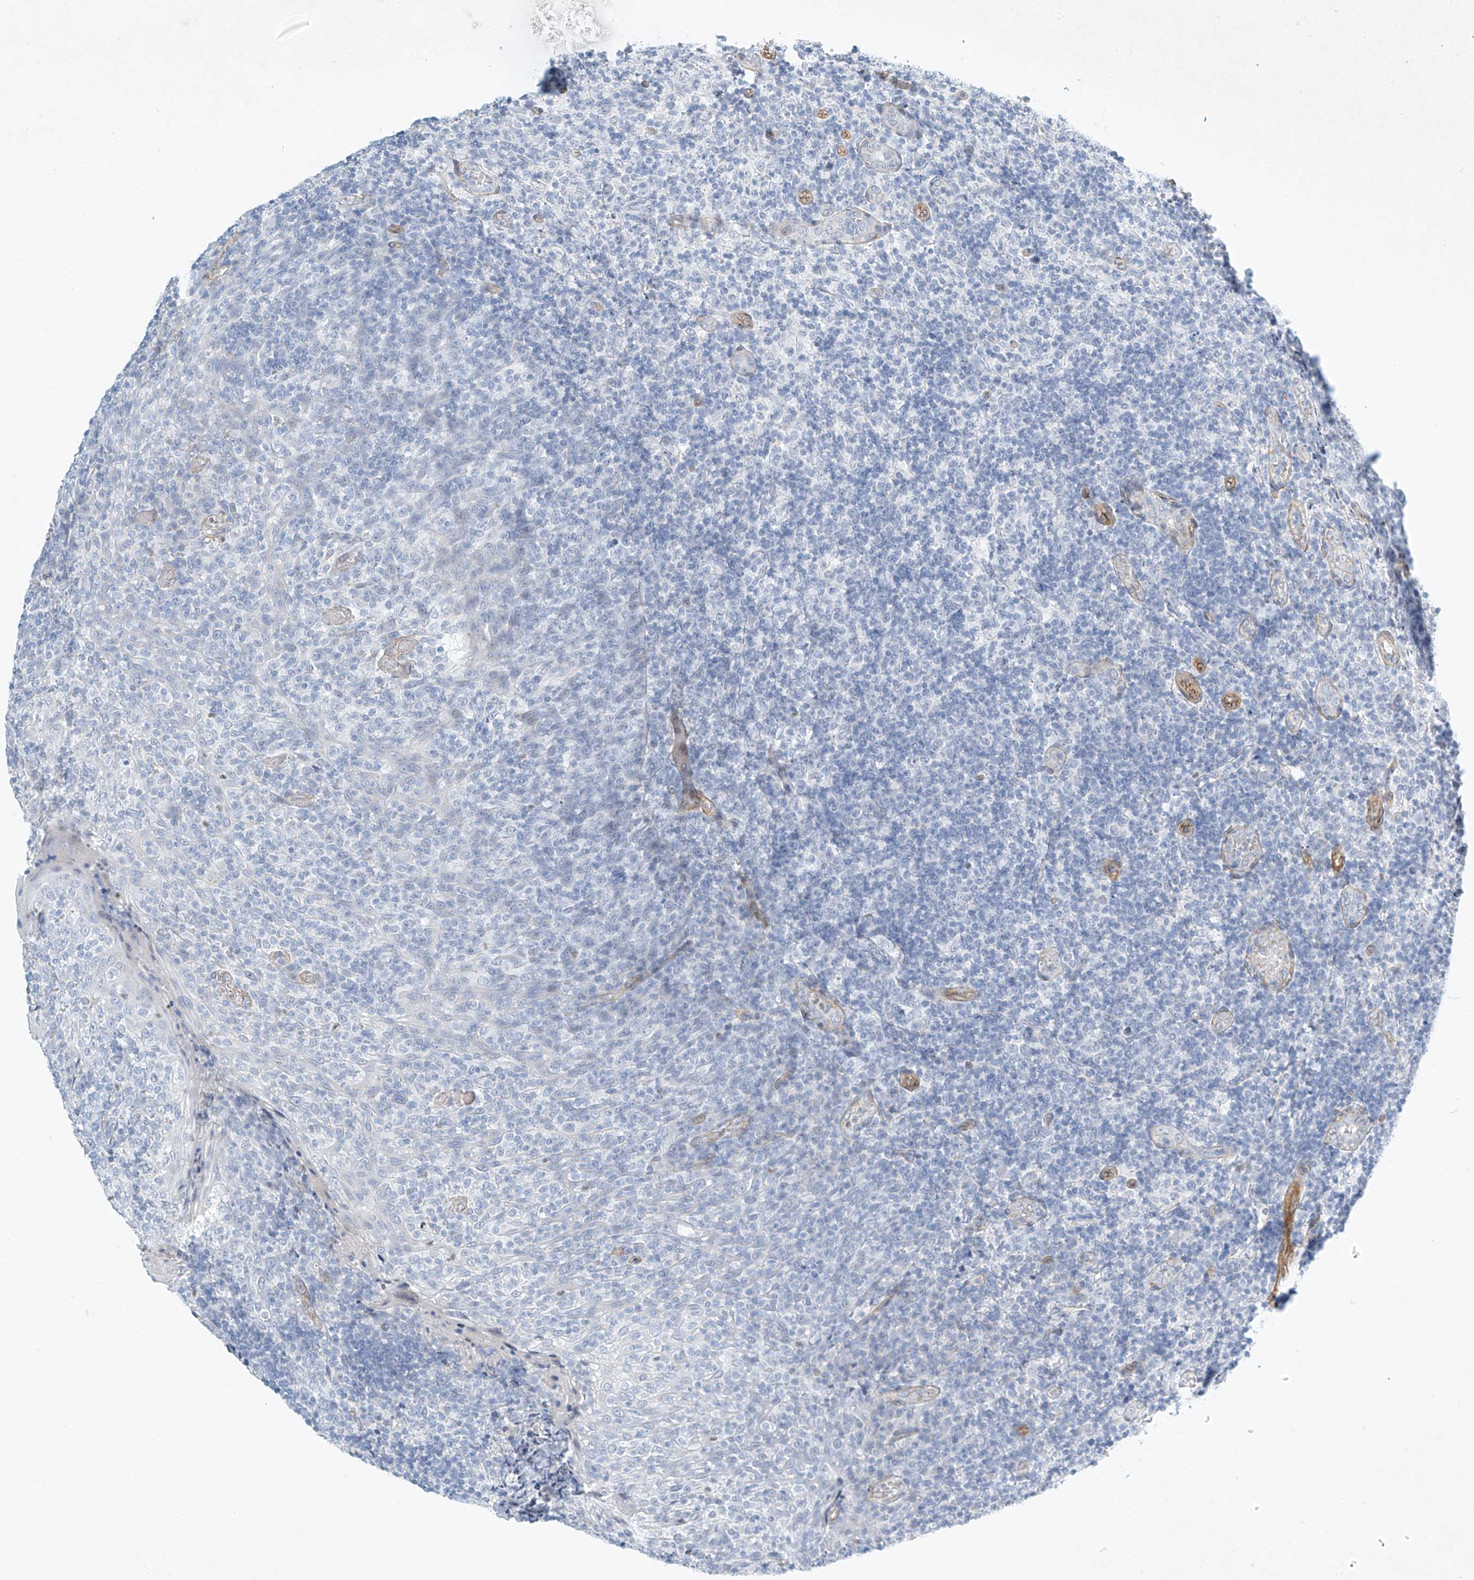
{"staining": {"intensity": "negative", "quantity": "none", "location": "none"}, "tissue": "tonsil", "cell_type": "Germinal center cells", "image_type": "normal", "snomed": [{"axis": "morphology", "description": "Normal tissue, NOS"}, {"axis": "topography", "description": "Tonsil"}], "caption": "IHC of benign tonsil displays no positivity in germinal center cells. (IHC, brightfield microscopy, high magnification).", "gene": "REEP2", "patient": {"sex": "female", "age": 19}}